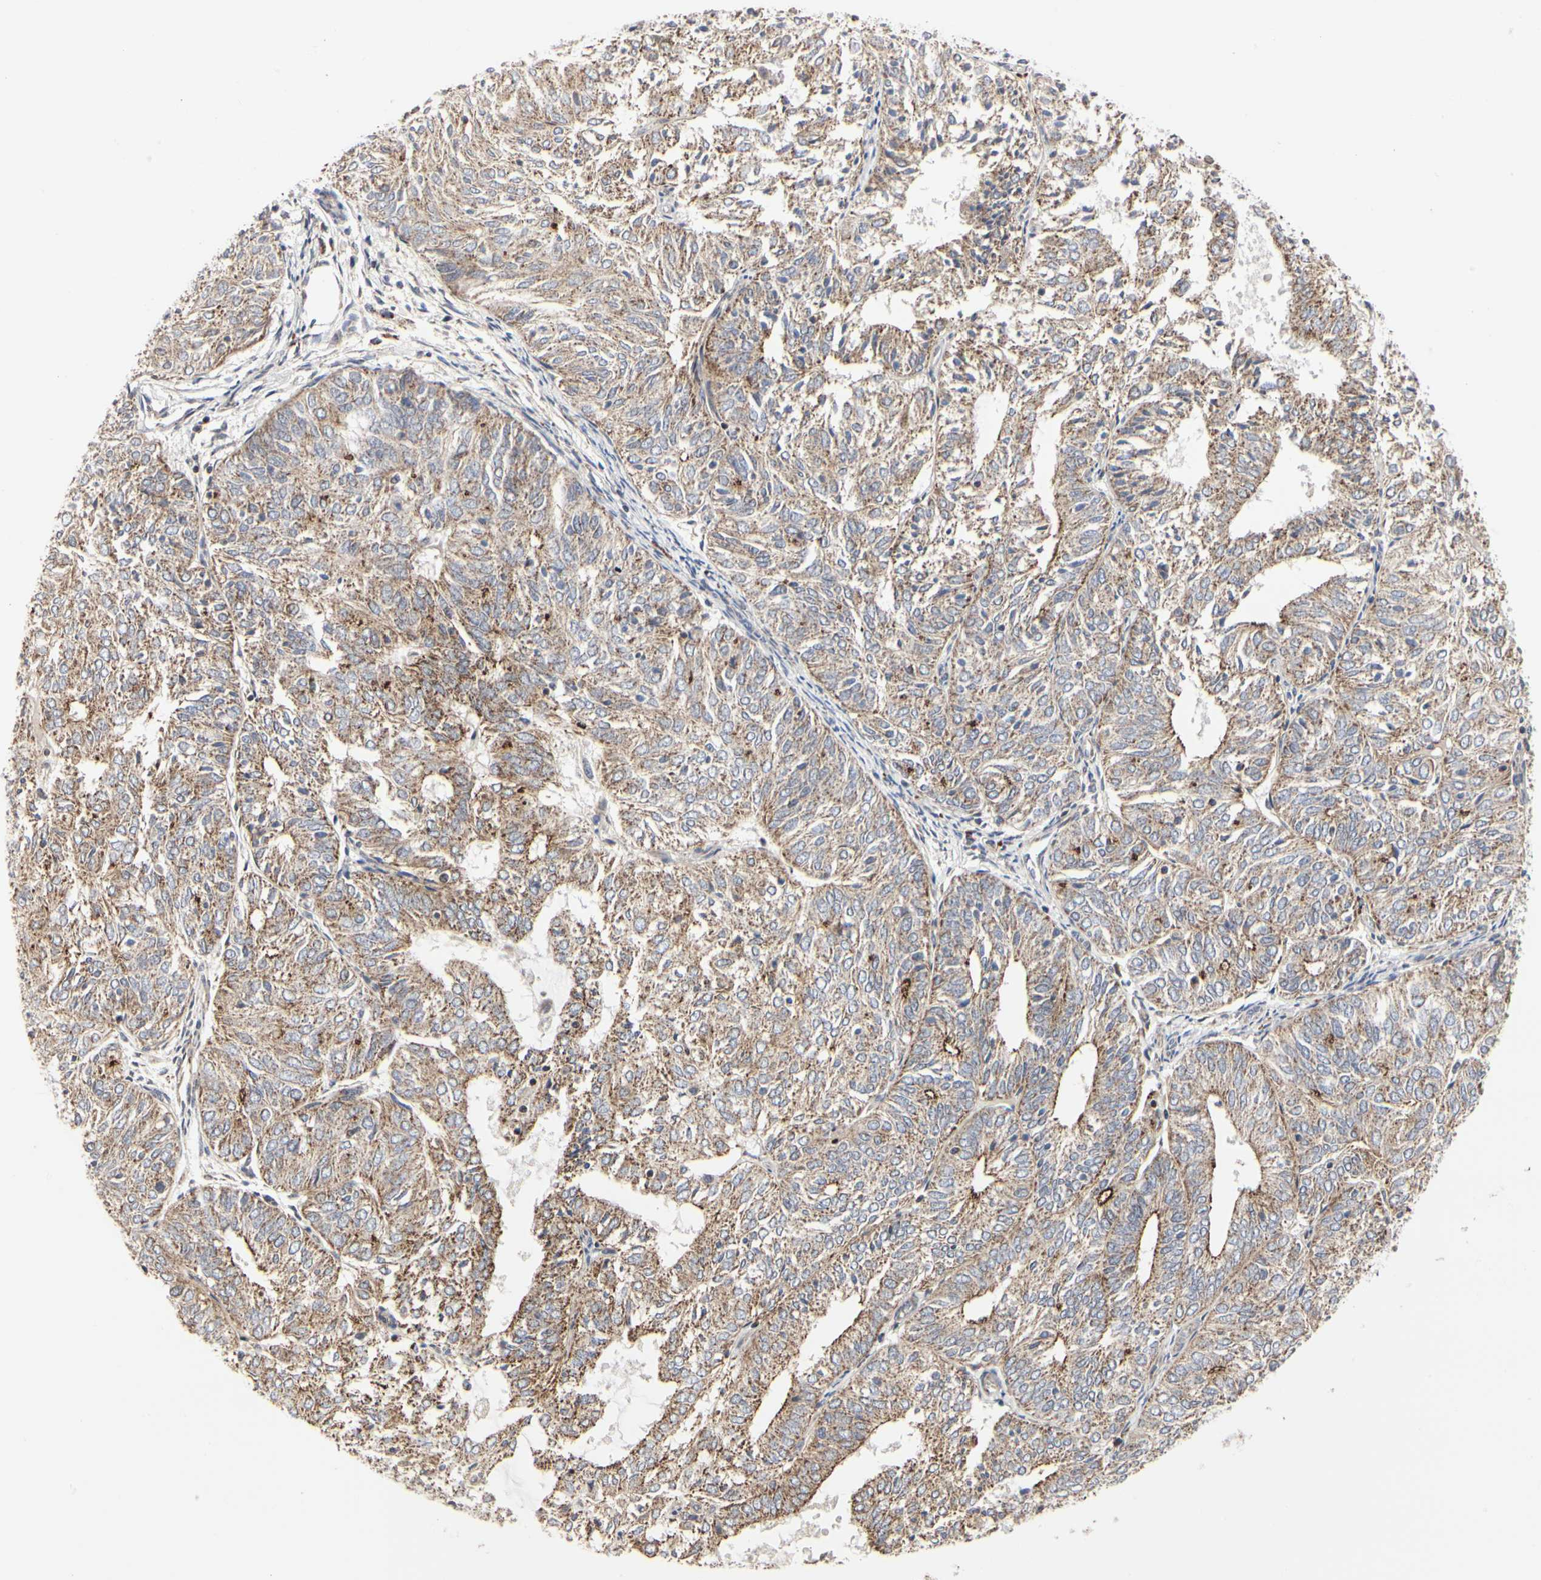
{"staining": {"intensity": "weak", "quantity": ">75%", "location": "cytoplasmic/membranous"}, "tissue": "endometrial cancer", "cell_type": "Tumor cells", "image_type": "cancer", "snomed": [{"axis": "morphology", "description": "Adenocarcinoma, NOS"}, {"axis": "topography", "description": "Uterus"}], "caption": "IHC of endometrial cancer (adenocarcinoma) shows low levels of weak cytoplasmic/membranous expression in about >75% of tumor cells.", "gene": "TSKU", "patient": {"sex": "female", "age": 60}}